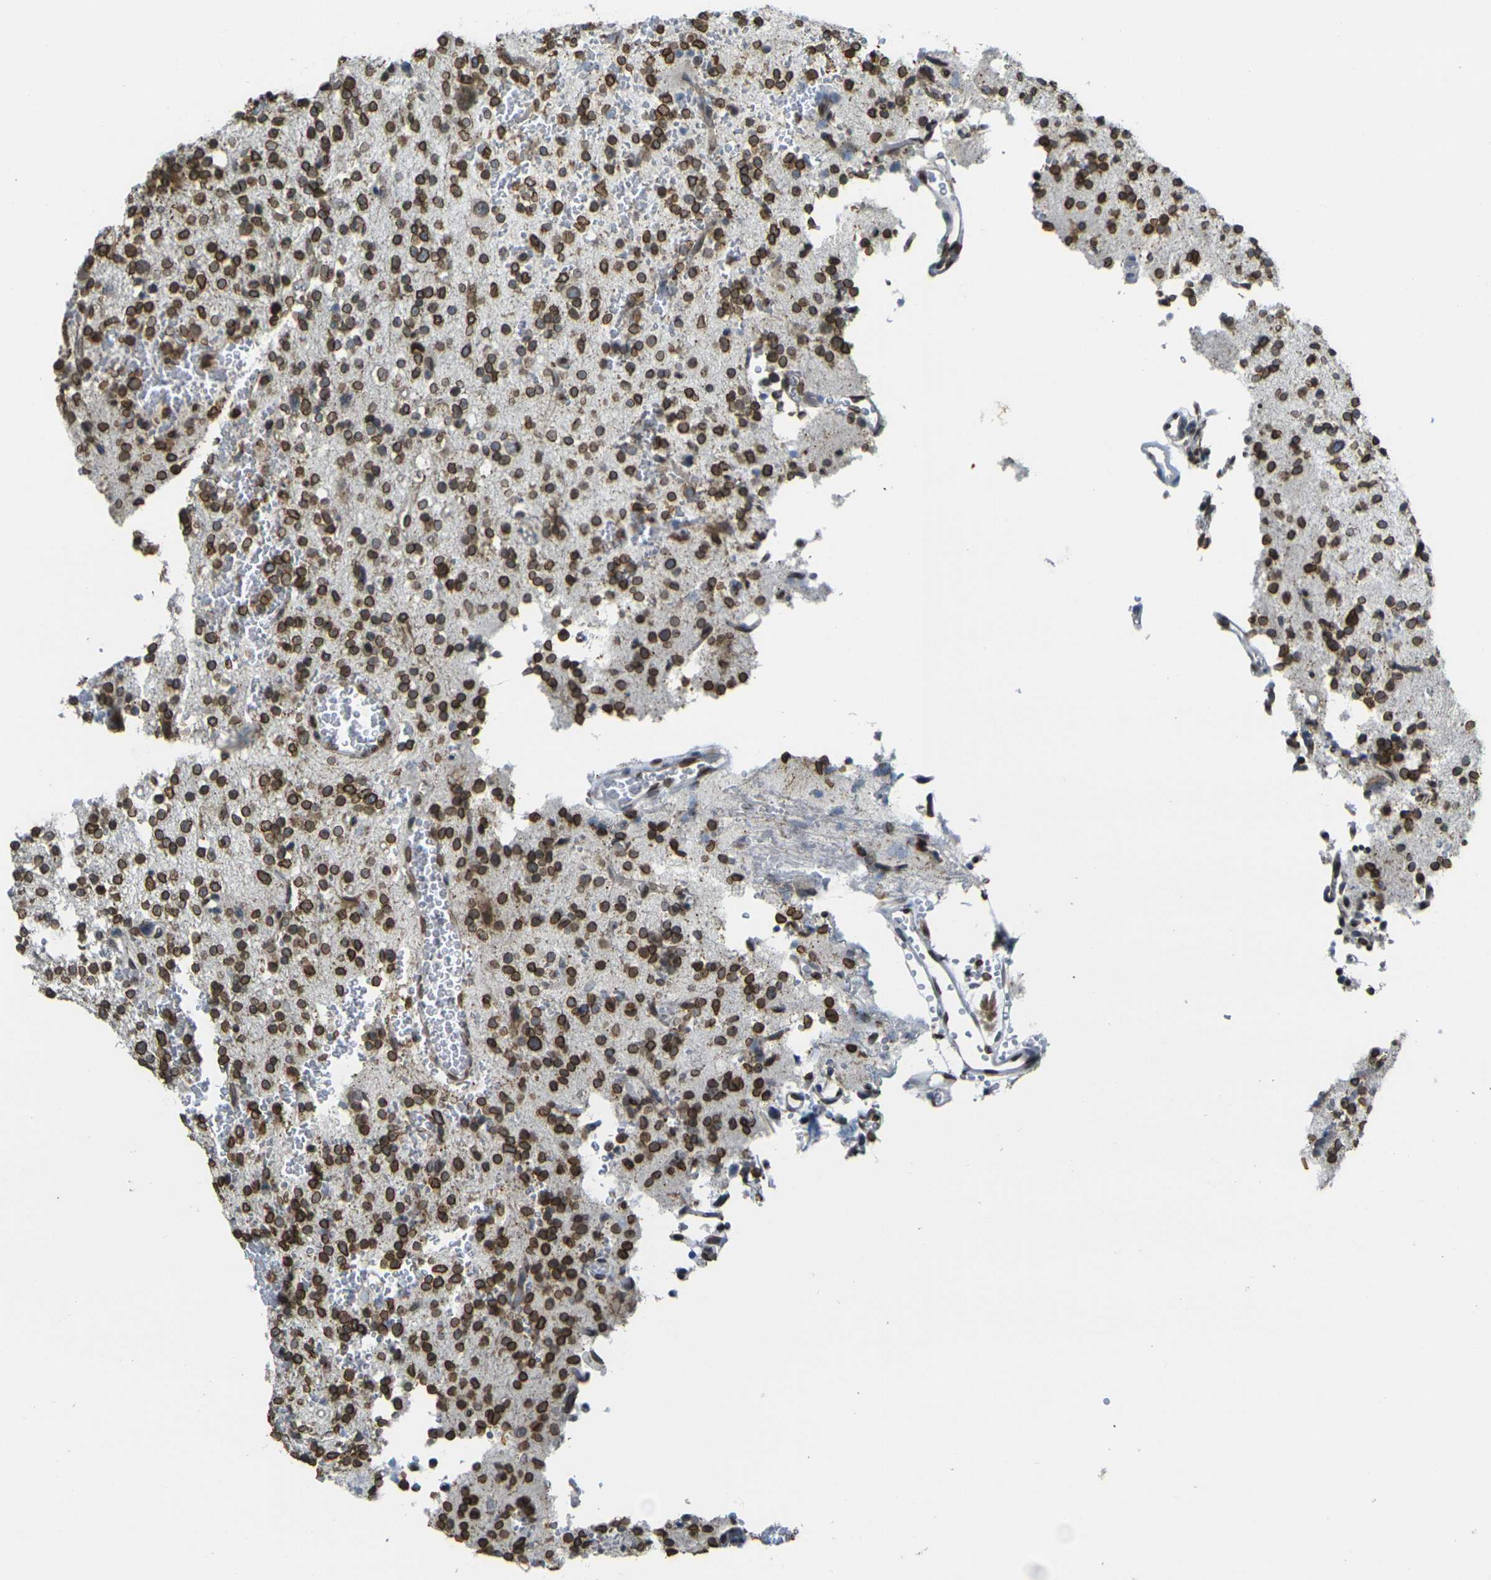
{"staining": {"intensity": "strong", "quantity": ">75%", "location": "cytoplasmic/membranous,nuclear"}, "tissue": "glioma", "cell_type": "Tumor cells", "image_type": "cancer", "snomed": [{"axis": "morphology", "description": "Glioma, malignant, High grade"}, {"axis": "topography", "description": "Brain"}], "caption": "High-power microscopy captured an immunohistochemistry (IHC) histopathology image of high-grade glioma (malignant), revealing strong cytoplasmic/membranous and nuclear staining in about >75% of tumor cells. (DAB (3,3'-diaminobenzidine) IHC, brown staining for protein, blue staining for nuclei).", "gene": "BRDT", "patient": {"sex": "male", "age": 47}}